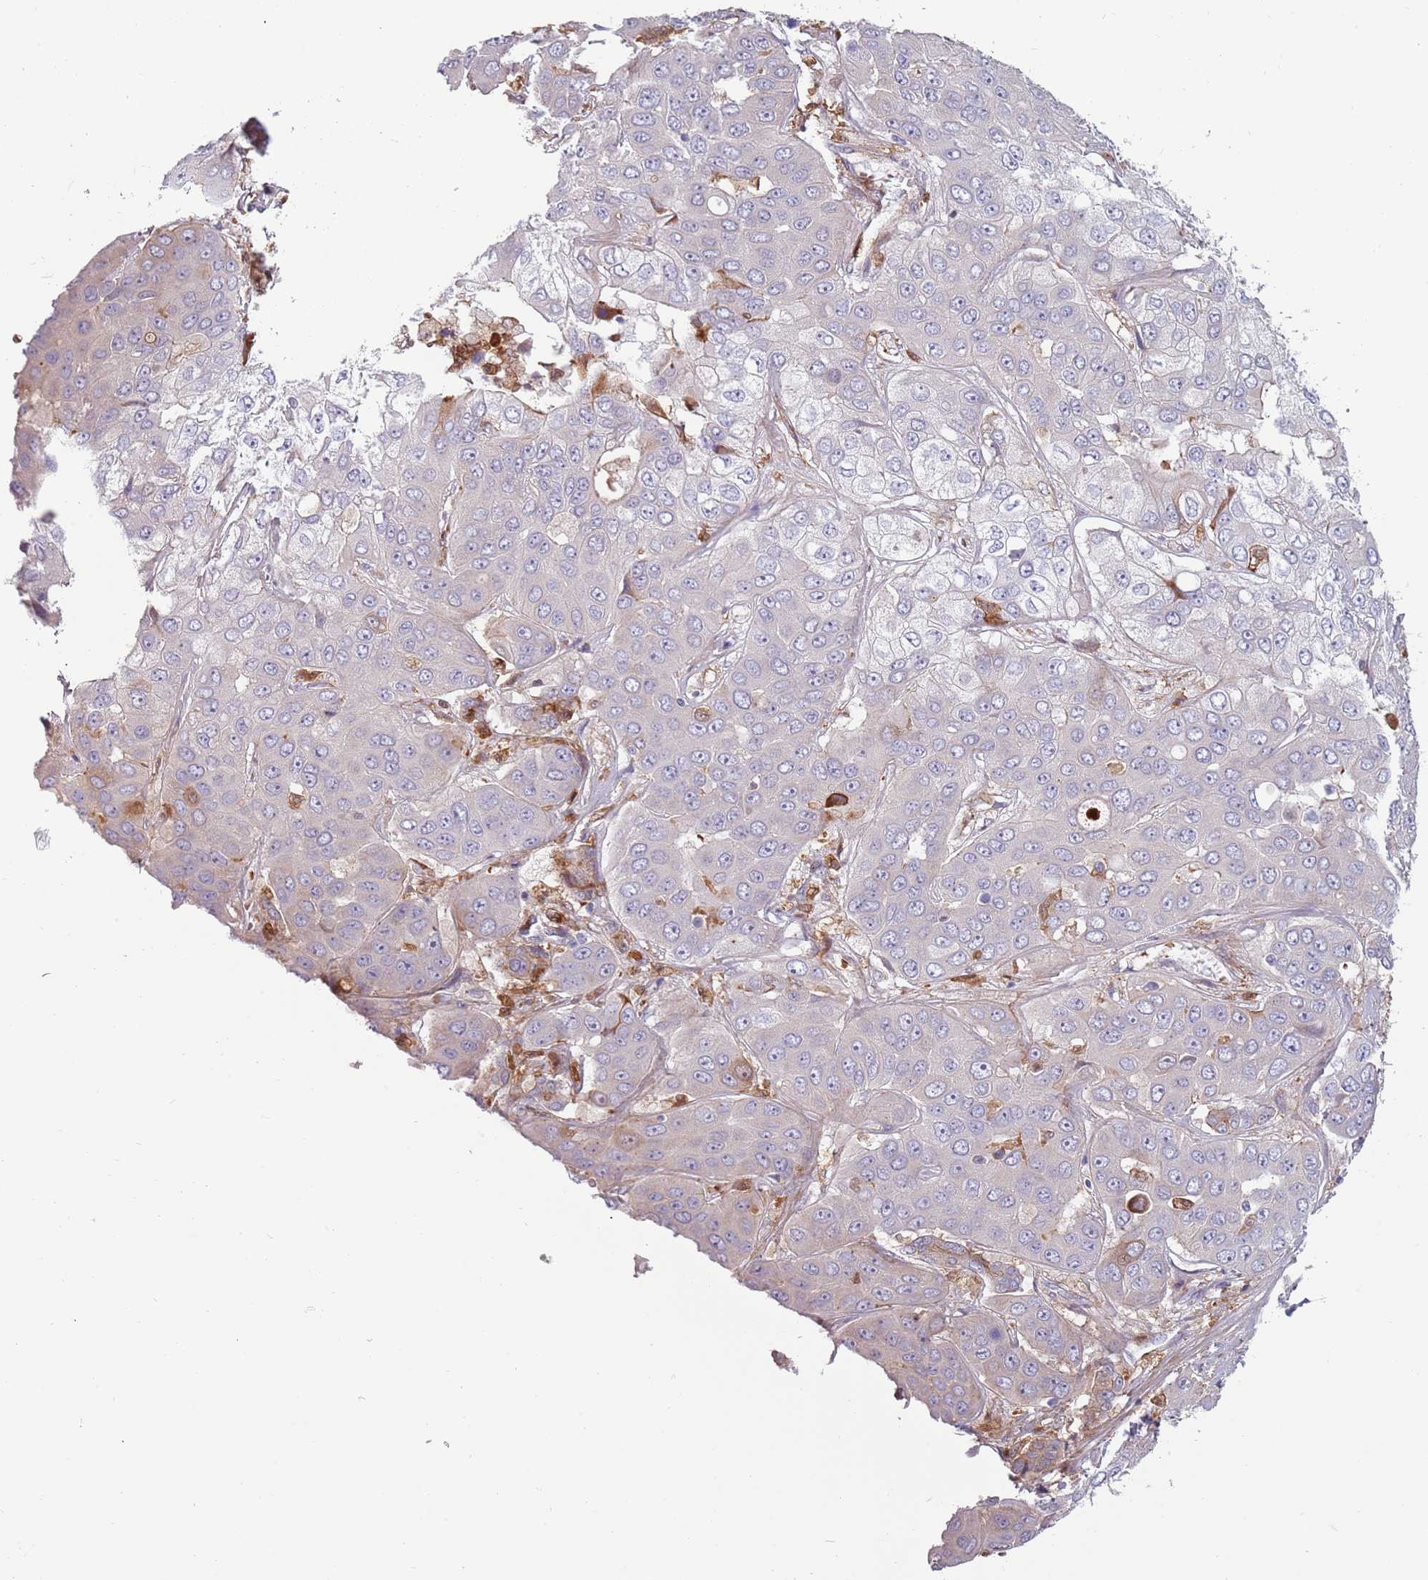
{"staining": {"intensity": "negative", "quantity": "none", "location": "none"}, "tissue": "liver cancer", "cell_type": "Tumor cells", "image_type": "cancer", "snomed": [{"axis": "morphology", "description": "Cholangiocarcinoma"}, {"axis": "topography", "description": "Liver"}], "caption": "High power microscopy image of an IHC photomicrograph of liver cancer, revealing no significant positivity in tumor cells.", "gene": "NADK", "patient": {"sex": "female", "age": 52}}